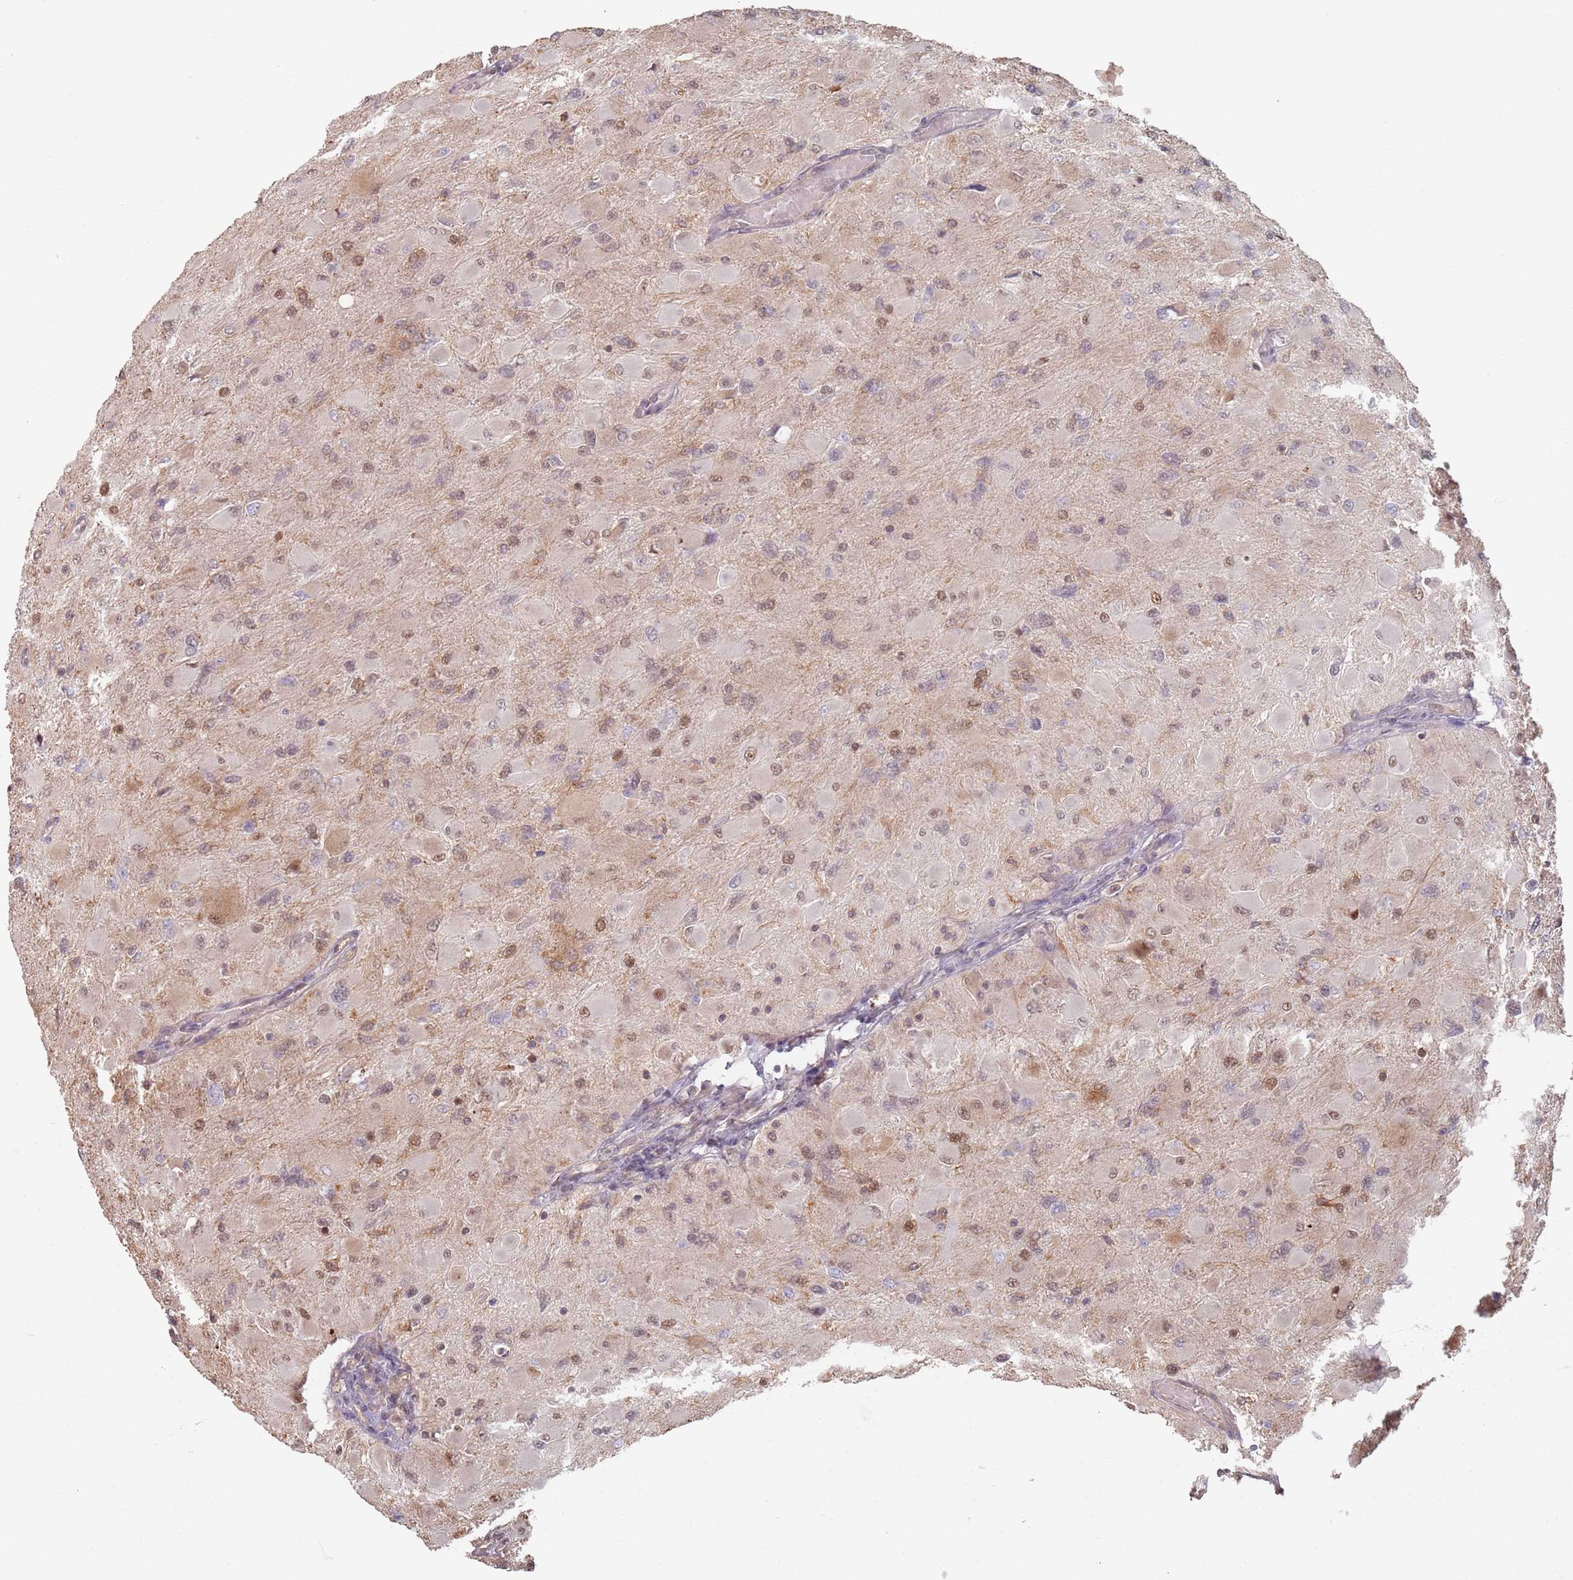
{"staining": {"intensity": "weak", "quantity": "25%-75%", "location": "nuclear"}, "tissue": "glioma", "cell_type": "Tumor cells", "image_type": "cancer", "snomed": [{"axis": "morphology", "description": "Glioma, malignant, High grade"}, {"axis": "topography", "description": "Cerebral cortex"}], "caption": "DAB (3,3'-diaminobenzidine) immunohistochemical staining of human malignant high-grade glioma exhibits weak nuclear protein staining in approximately 25%-75% of tumor cells. (IHC, brightfield microscopy, high magnification).", "gene": "PLSCR5", "patient": {"sex": "female", "age": 36}}